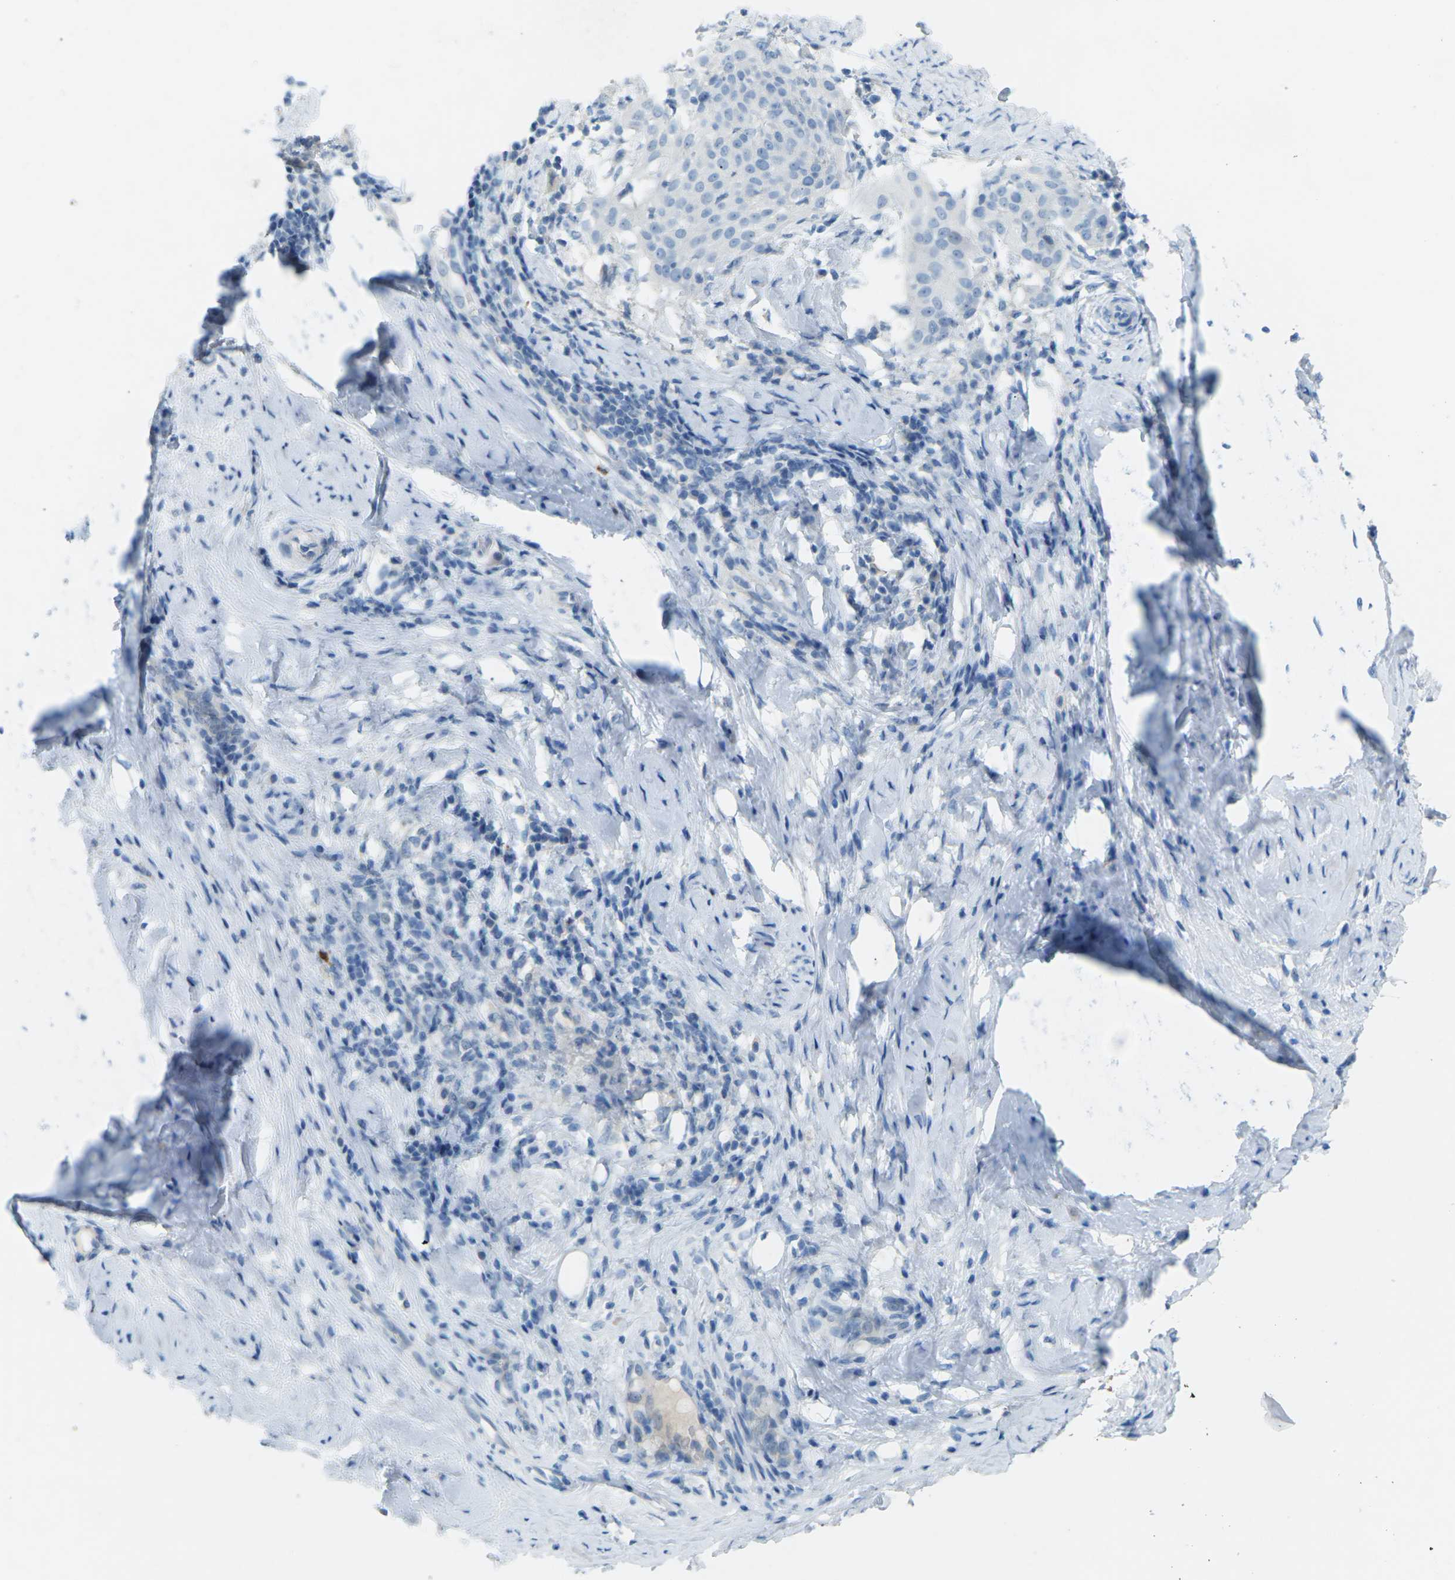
{"staining": {"intensity": "negative", "quantity": "none", "location": "none"}, "tissue": "cervical cancer", "cell_type": "Tumor cells", "image_type": "cancer", "snomed": [{"axis": "morphology", "description": "Squamous cell carcinoma, NOS"}, {"axis": "topography", "description": "Cervix"}], "caption": "A micrograph of cervical squamous cell carcinoma stained for a protein shows no brown staining in tumor cells. (DAB (3,3'-diaminobenzidine) IHC, high magnification).", "gene": "CDH16", "patient": {"sex": "female", "age": 51}}